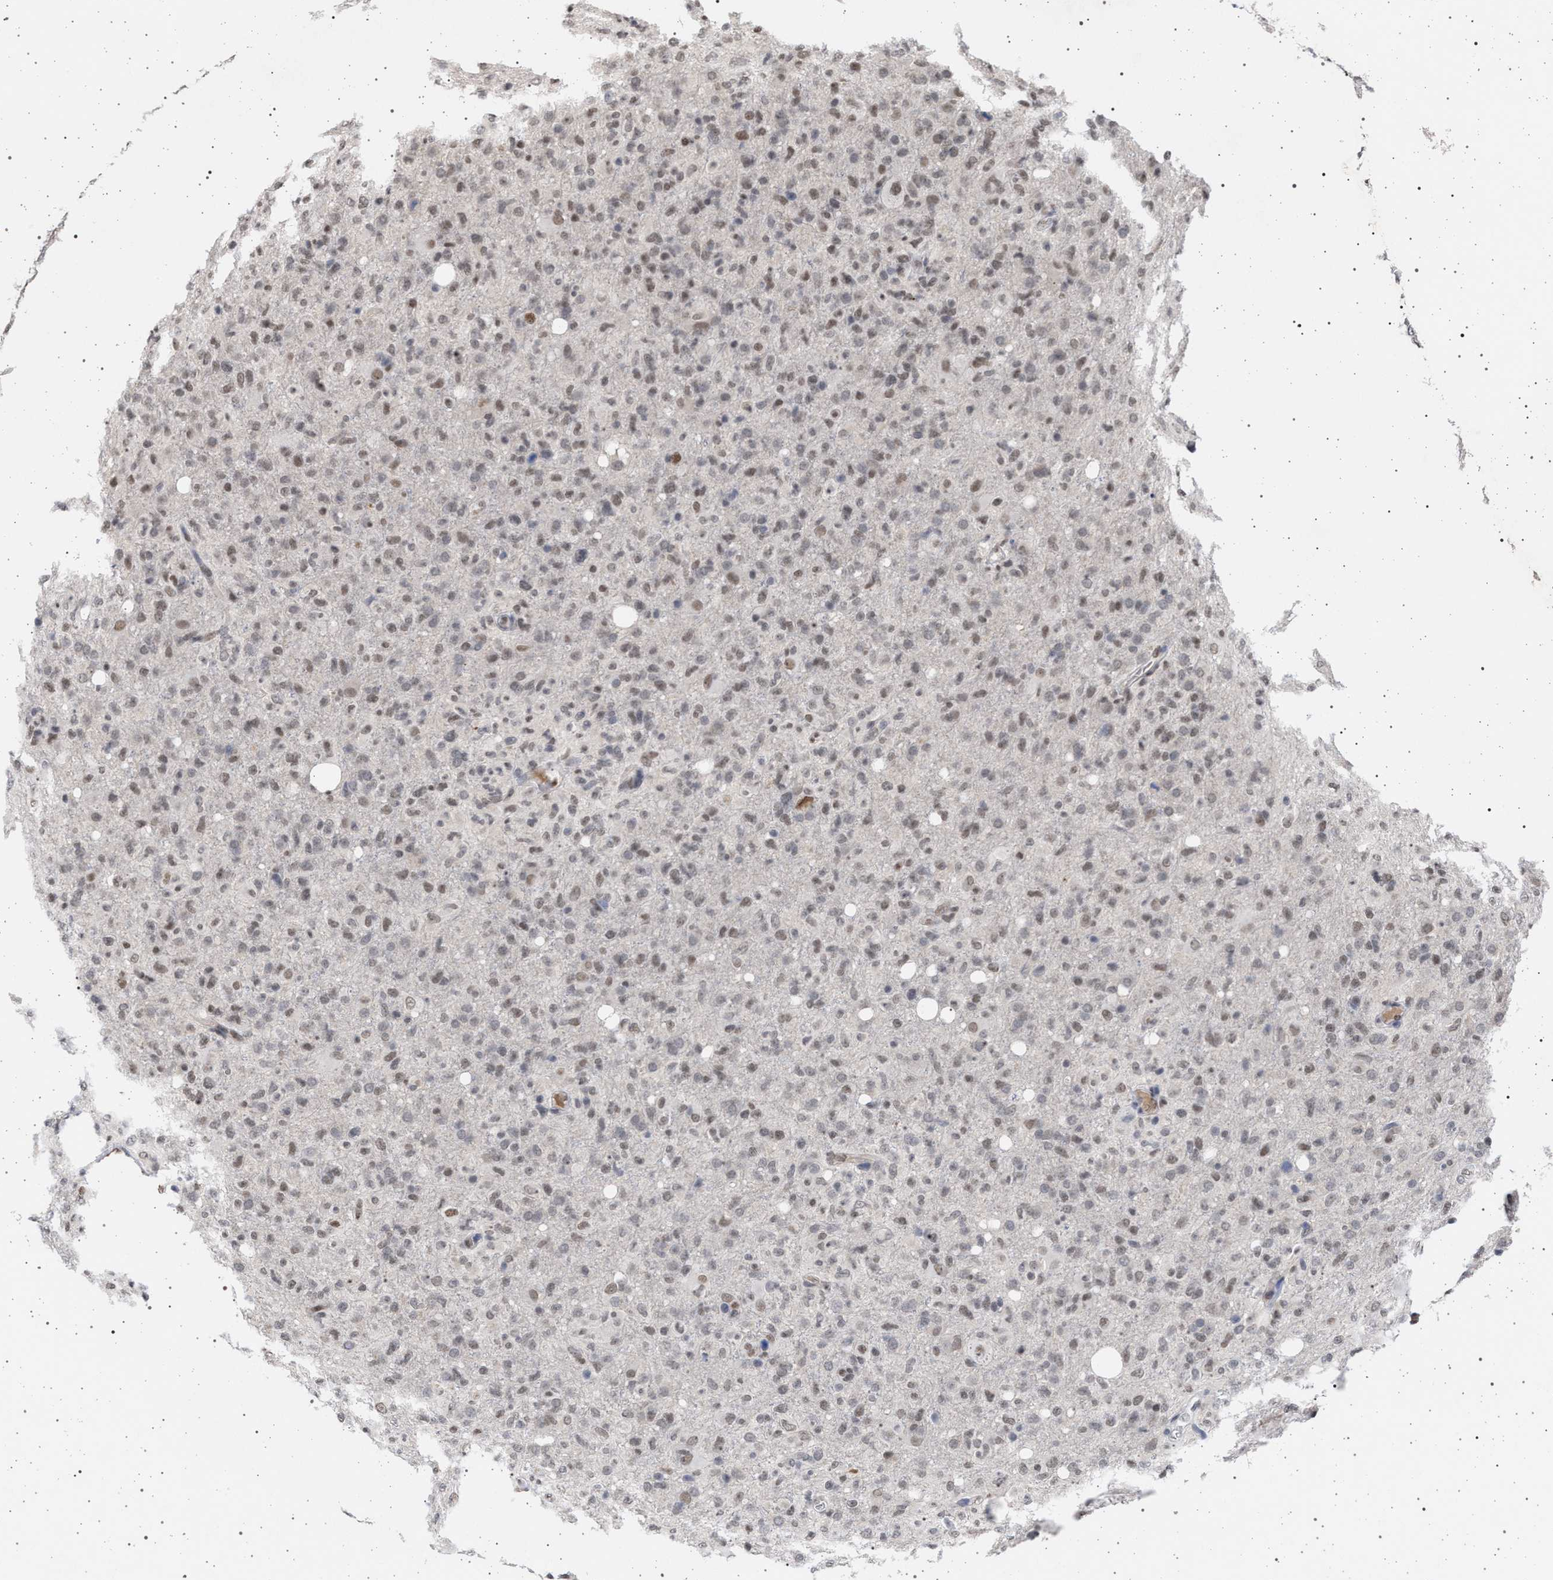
{"staining": {"intensity": "weak", "quantity": ">75%", "location": "nuclear"}, "tissue": "glioma", "cell_type": "Tumor cells", "image_type": "cancer", "snomed": [{"axis": "morphology", "description": "Glioma, malignant, High grade"}, {"axis": "topography", "description": "Brain"}], "caption": "DAB immunohistochemical staining of human malignant high-grade glioma exhibits weak nuclear protein staining in about >75% of tumor cells.", "gene": "PHF12", "patient": {"sex": "female", "age": 57}}